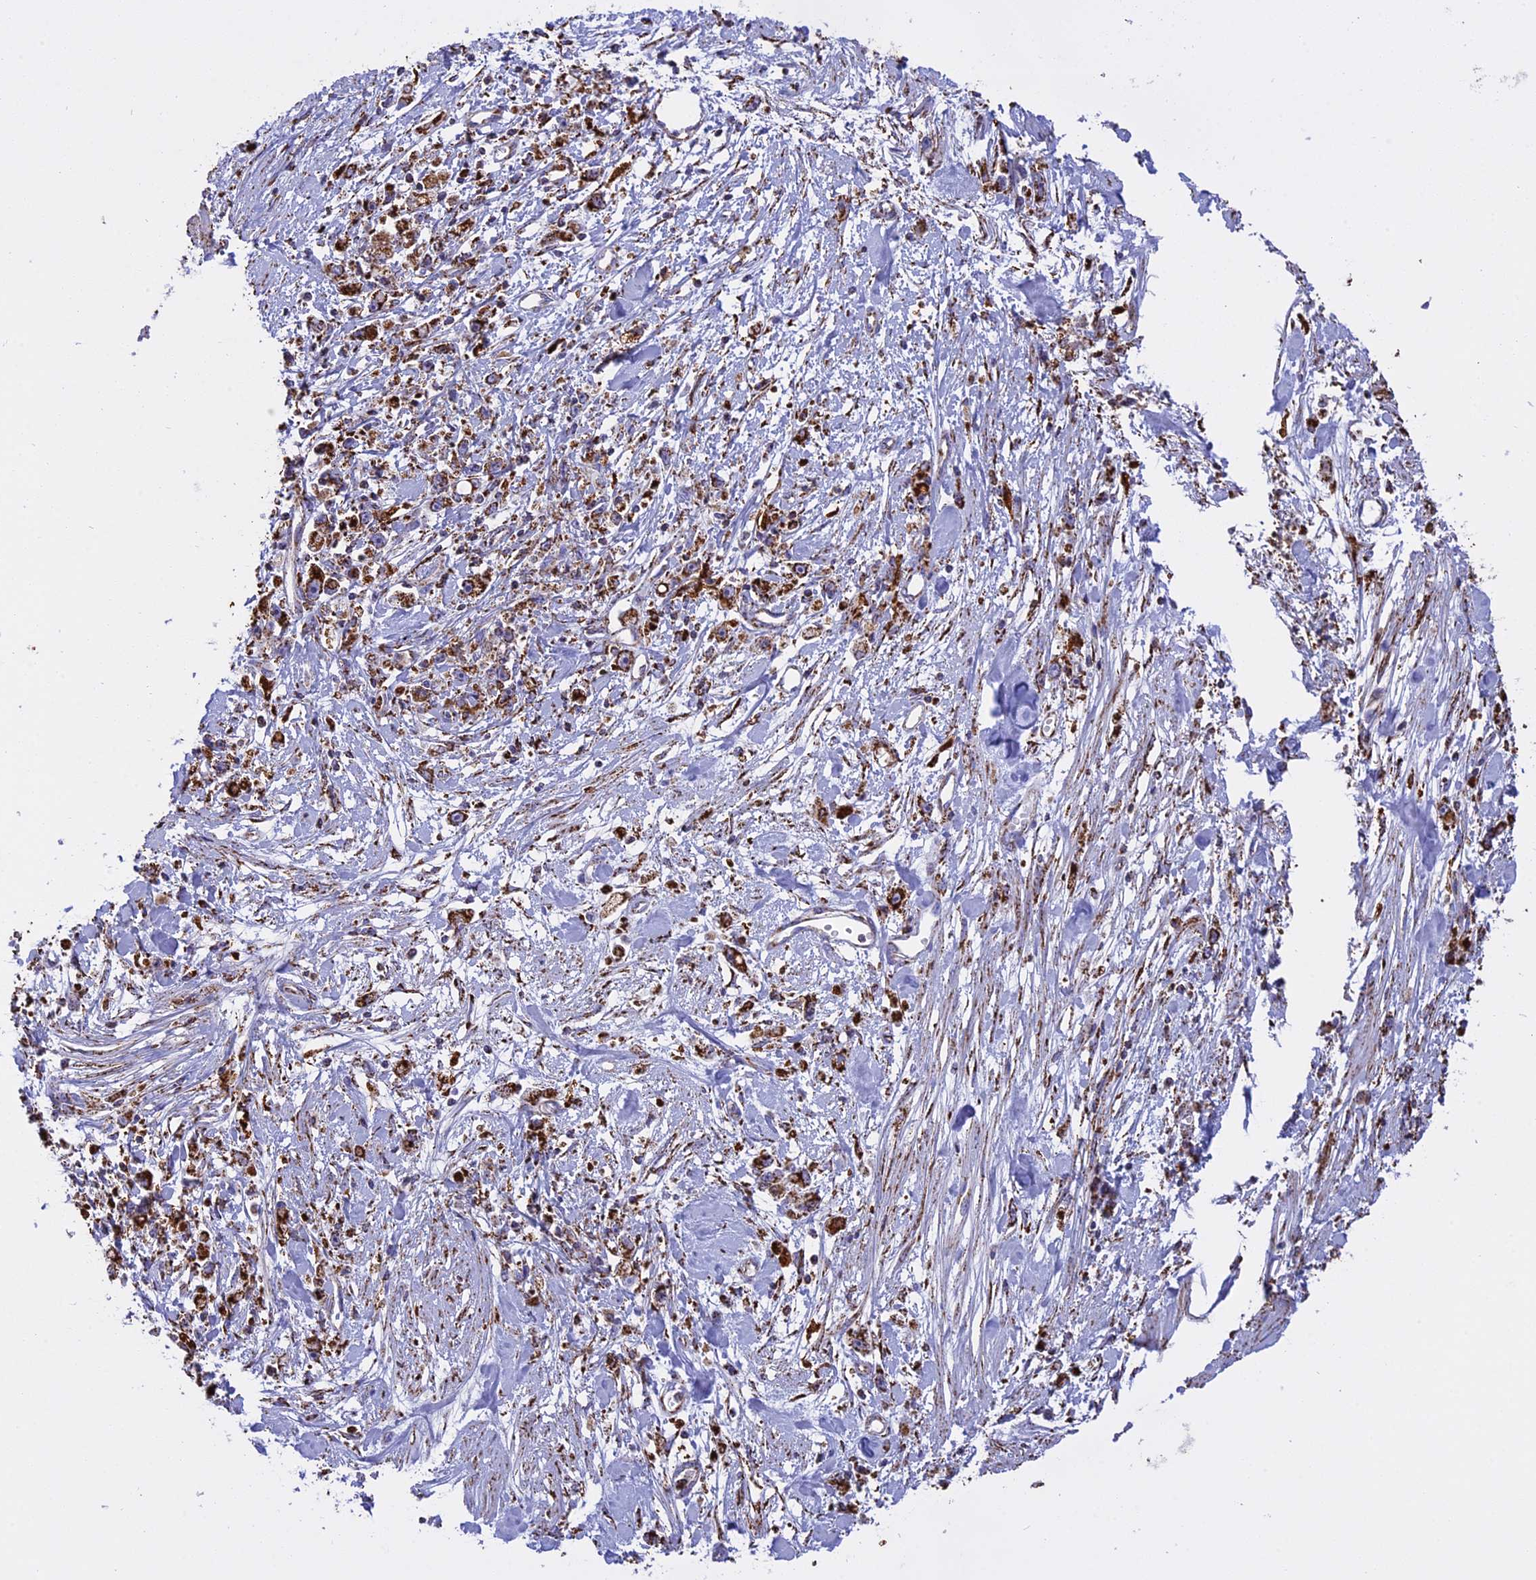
{"staining": {"intensity": "strong", "quantity": ">75%", "location": "cytoplasmic/membranous"}, "tissue": "stomach cancer", "cell_type": "Tumor cells", "image_type": "cancer", "snomed": [{"axis": "morphology", "description": "Adenocarcinoma, NOS"}, {"axis": "topography", "description": "Stomach"}], "caption": "Immunohistochemical staining of human stomach cancer demonstrates strong cytoplasmic/membranous protein expression in approximately >75% of tumor cells.", "gene": "KCNG1", "patient": {"sex": "female", "age": 59}}